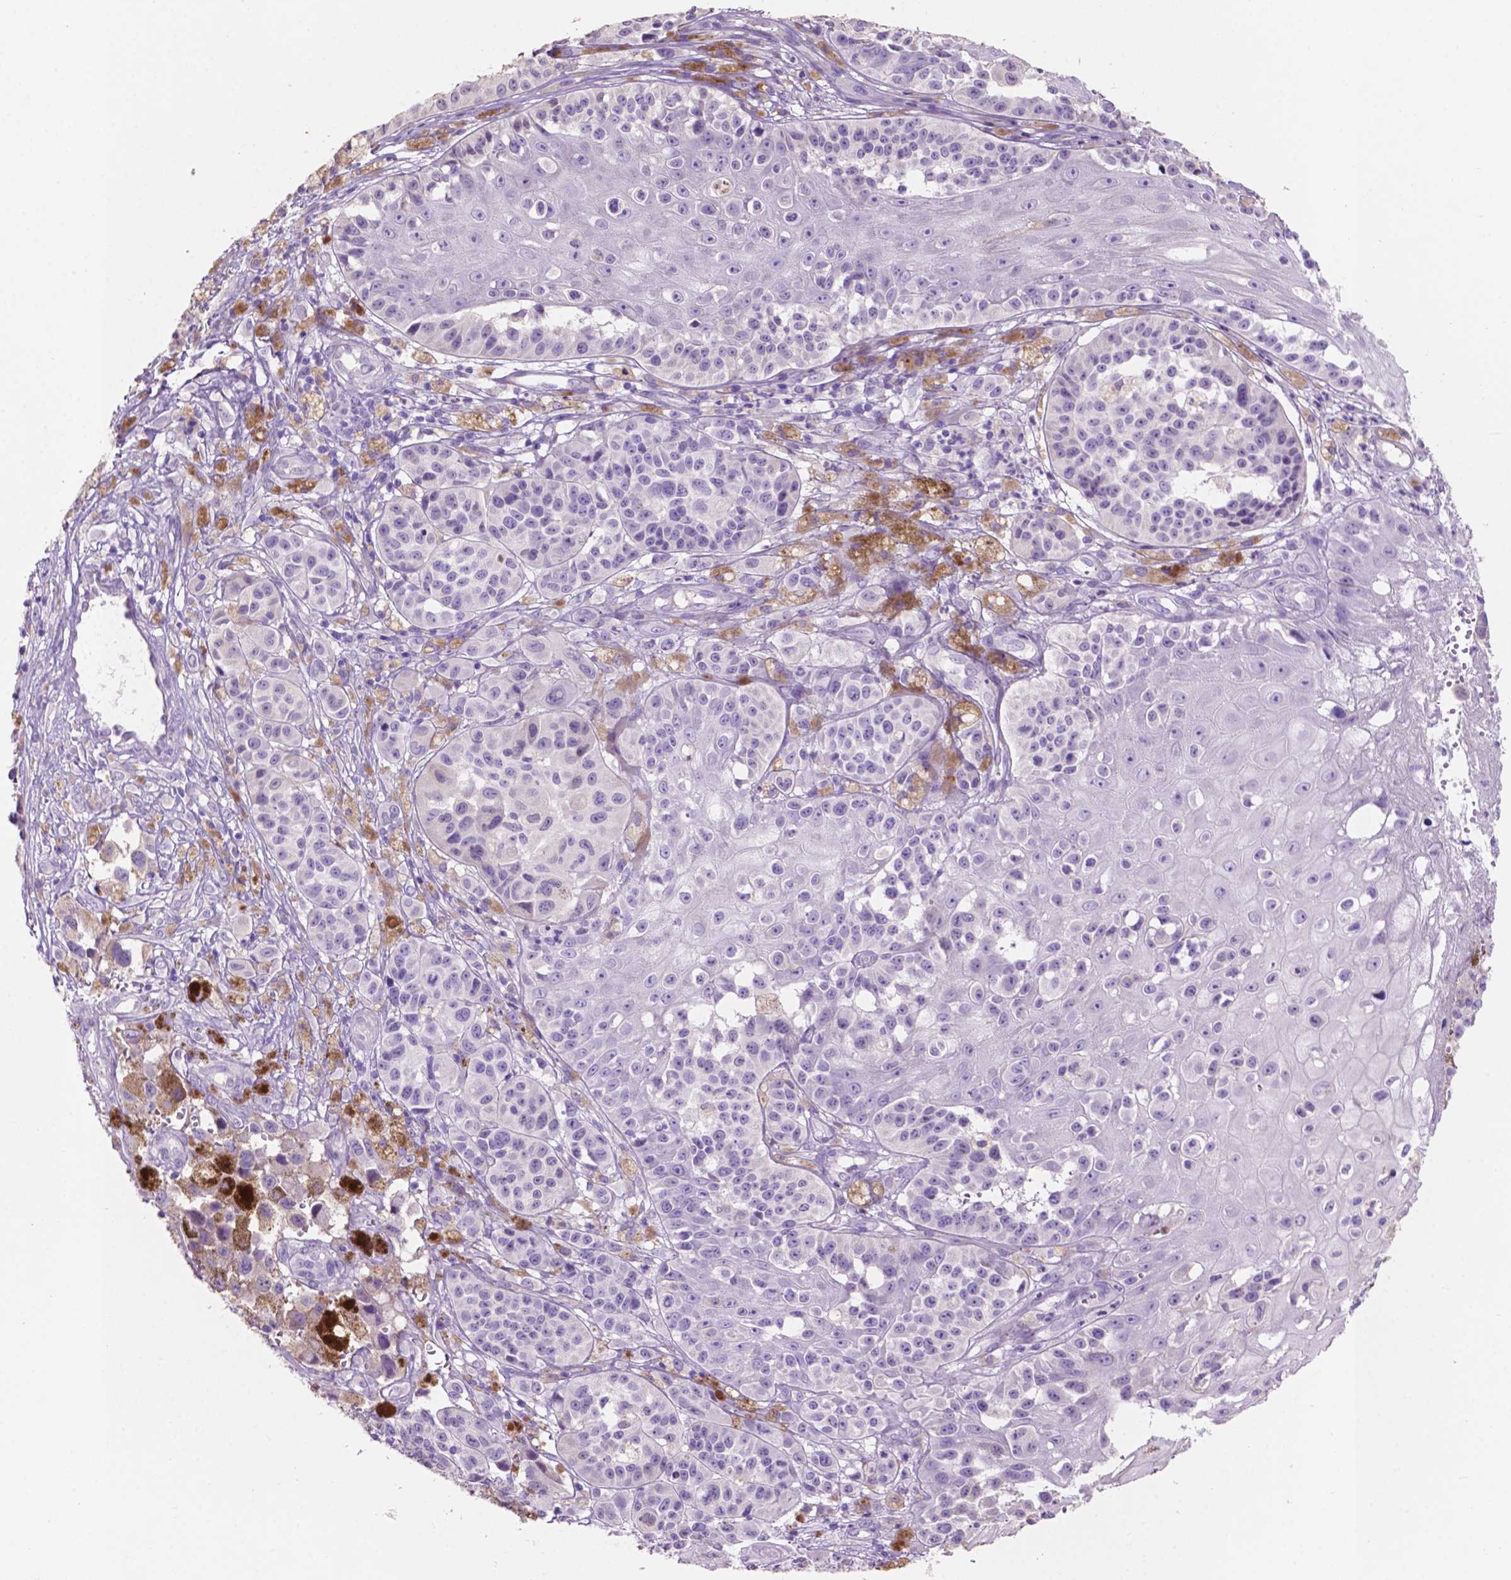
{"staining": {"intensity": "negative", "quantity": "none", "location": "none"}, "tissue": "melanoma", "cell_type": "Tumor cells", "image_type": "cancer", "snomed": [{"axis": "morphology", "description": "Malignant melanoma, NOS"}, {"axis": "topography", "description": "Skin"}], "caption": "Histopathology image shows no significant protein positivity in tumor cells of melanoma. Brightfield microscopy of immunohistochemistry stained with DAB (brown) and hematoxylin (blue), captured at high magnification.", "gene": "CLDN17", "patient": {"sex": "female", "age": 58}}